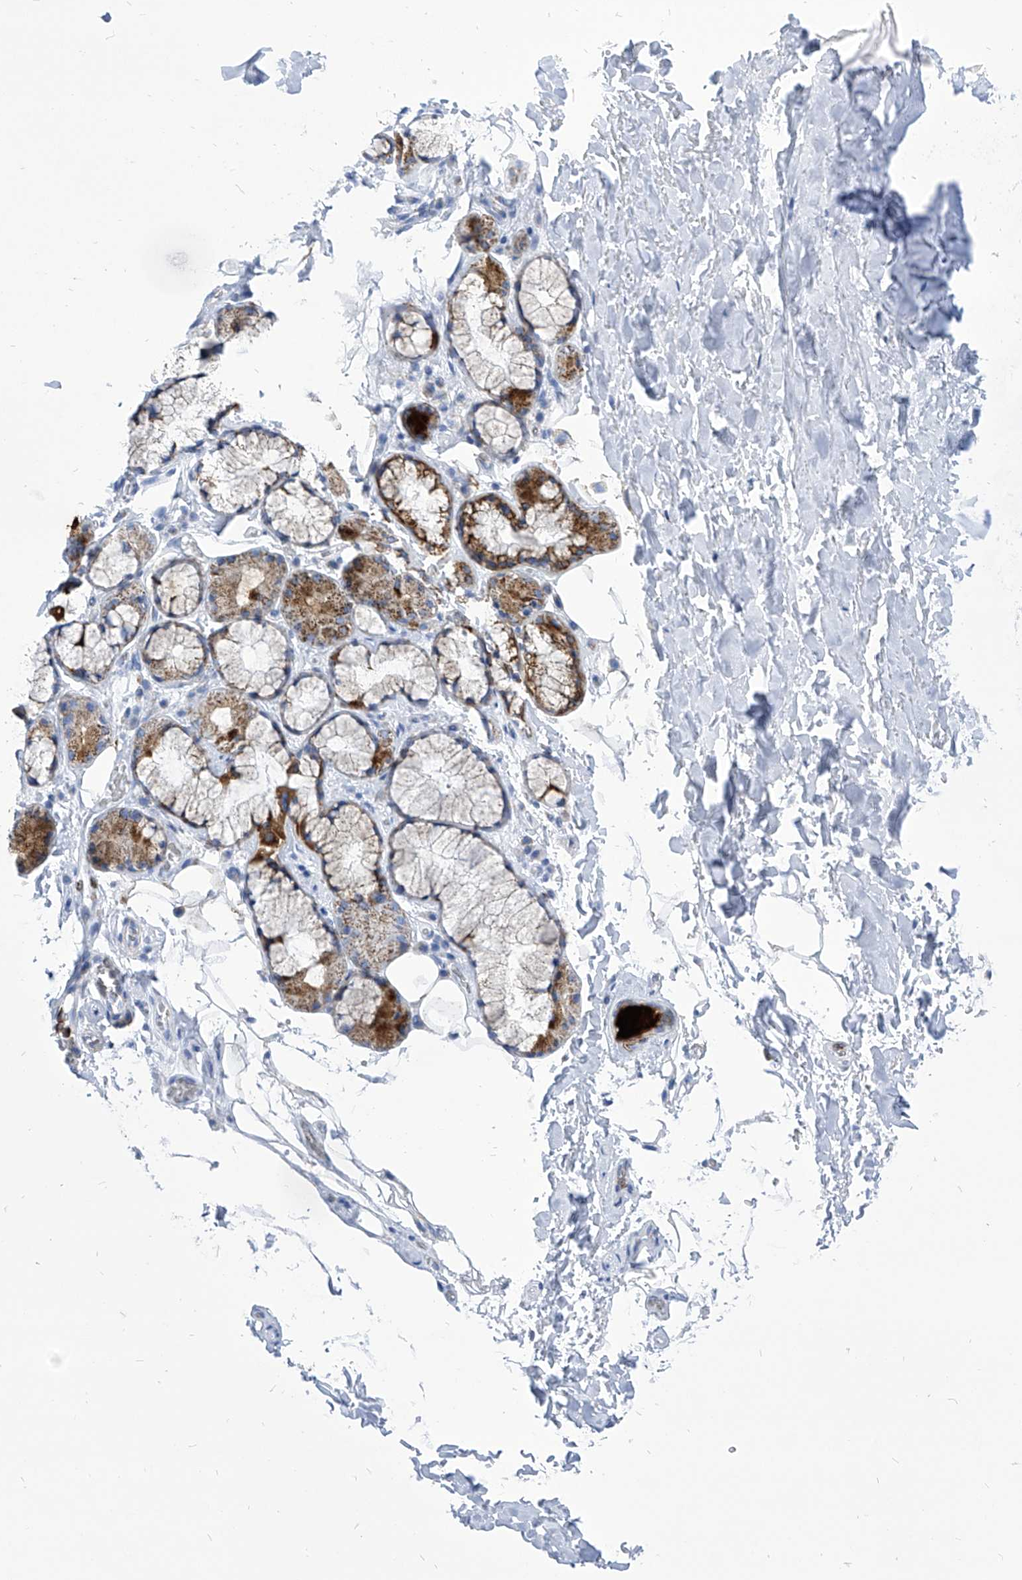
{"staining": {"intensity": "negative", "quantity": "none", "location": "none"}, "tissue": "adipose tissue", "cell_type": "Adipocytes", "image_type": "normal", "snomed": [{"axis": "morphology", "description": "Normal tissue, NOS"}, {"axis": "topography", "description": "Cartilage tissue"}], "caption": "IHC photomicrograph of benign adipose tissue: adipose tissue stained with DAB exhibits no significant protein positivity in adipocytes.", "gene": "COQ3", "patient": {"sex": "female", "age": 63}}